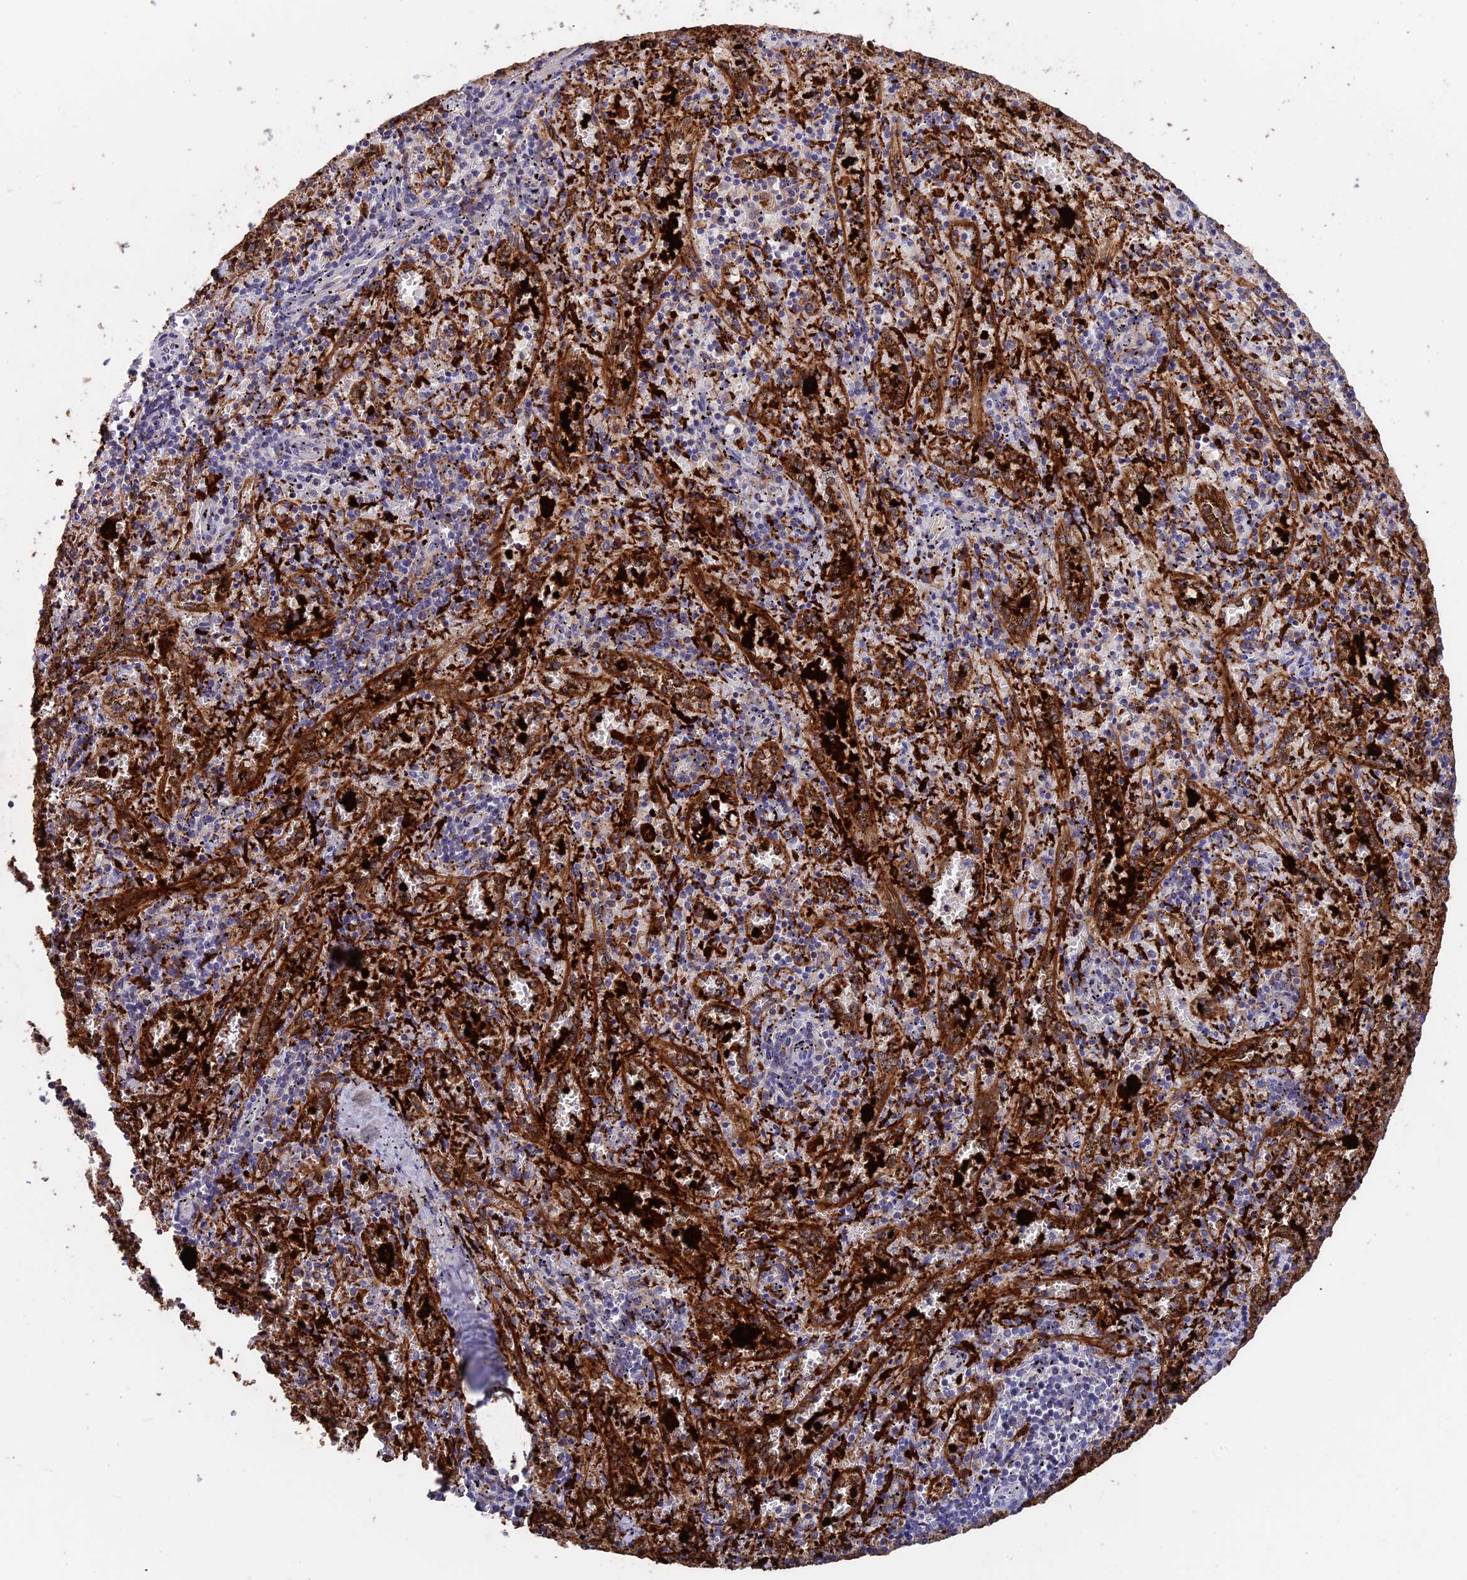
{"staining": {"intensity": "strong", "quantity": "<25%", "location": "cytoplasmic/membranous"}, "tissue": "spleen", "cell_type": "Cells in red pulp", "image_type": "normal", "snomed": [{"axis": "morphology", "description": "Normal tissue, NOS"}, {"axis": "topography", "description": "Spleen"}], "caption": "Cells in red pulp show medium levels of strong cytoplasmic/membranous staining in approximately <25% of cells in unremarkable human spleen.", "gene": "MAST2", "patient": {"sex": "male", "age": 11}}